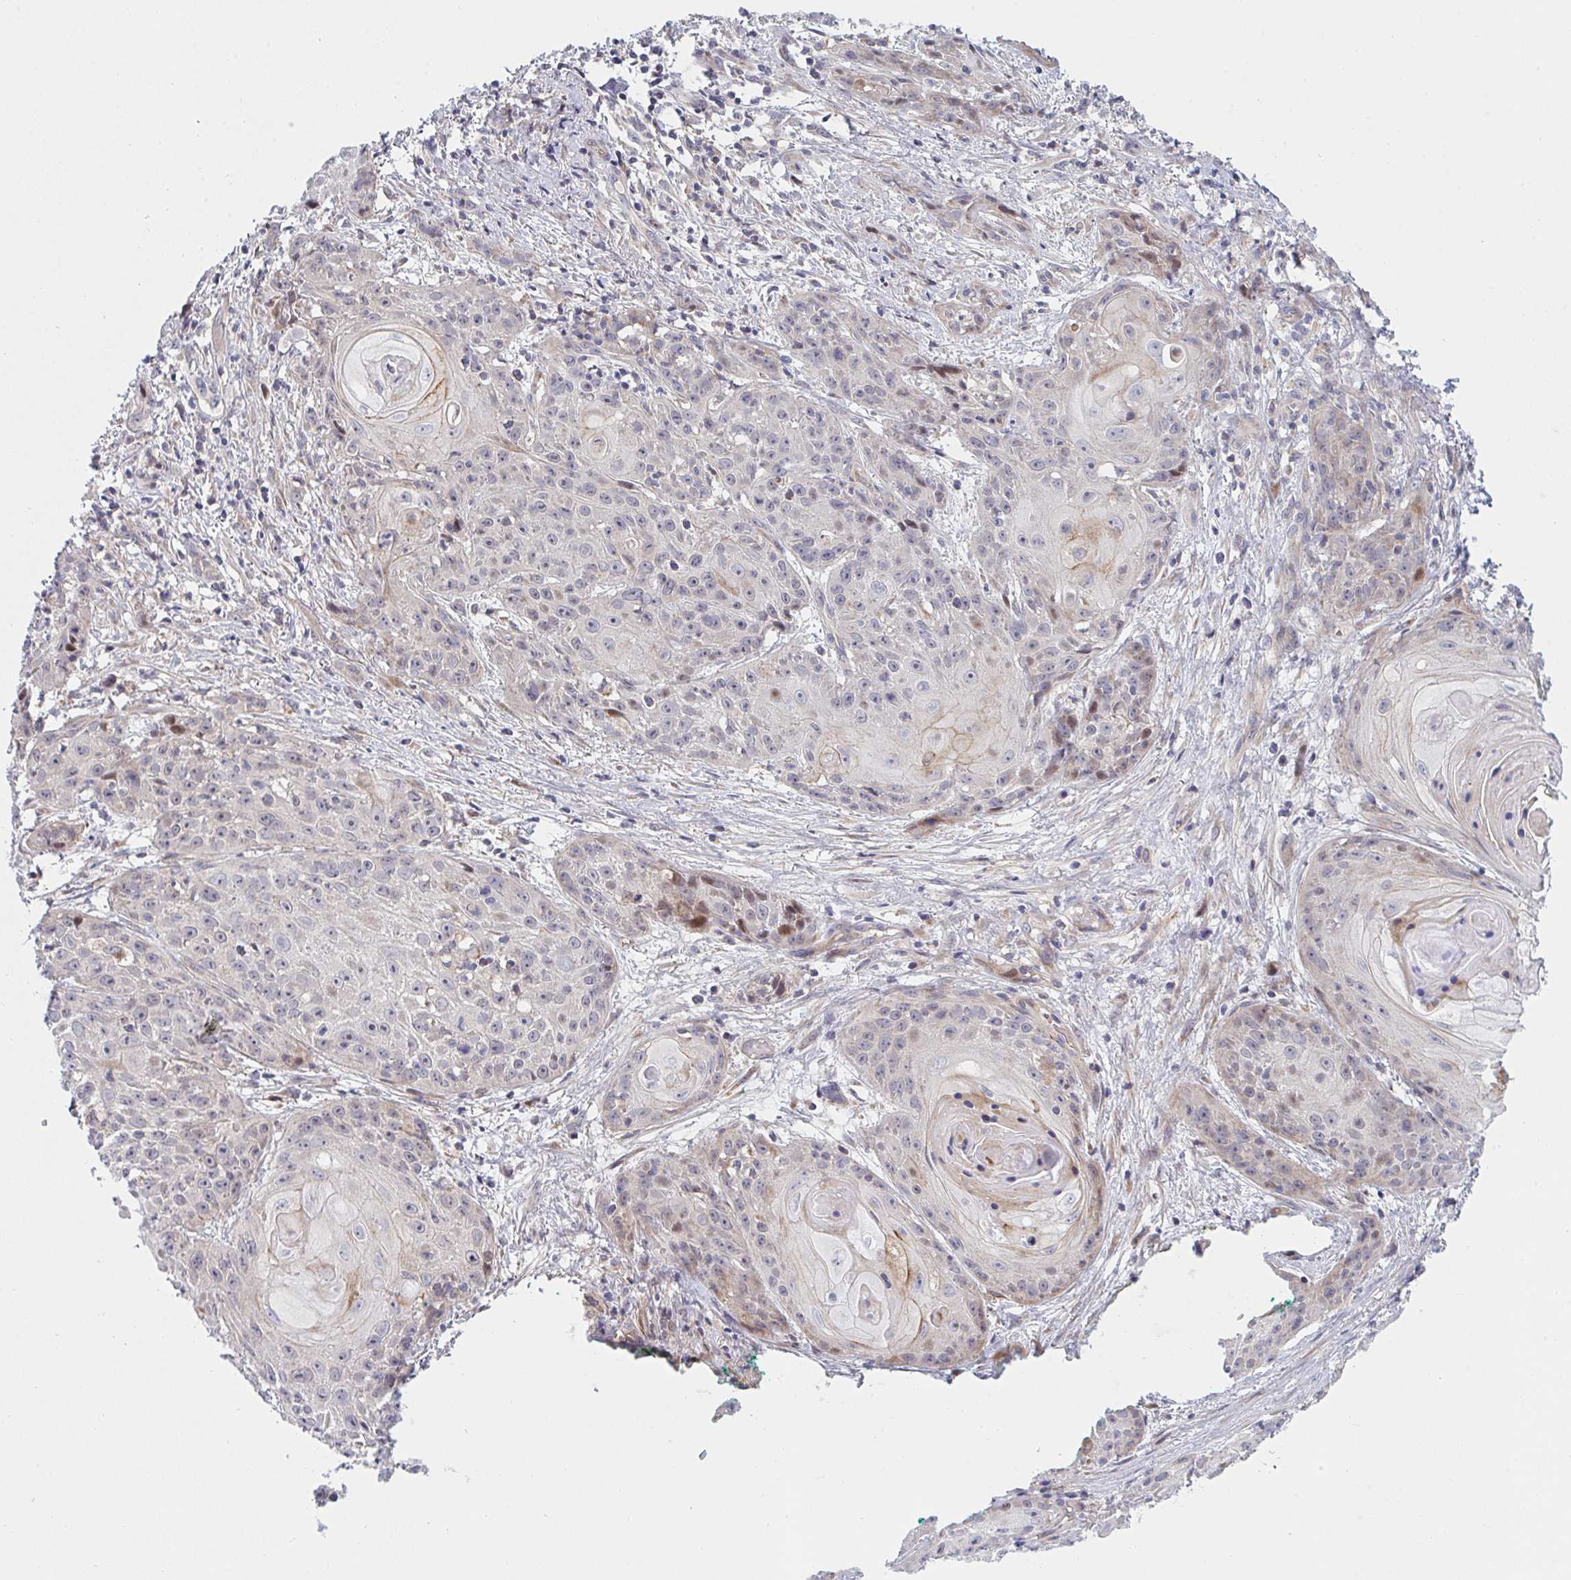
{"staining": {"intensity": "moderate", "quantity": "<25%", "location": "cytoplasmic/membranous"}, "tissue": "skin cancer", "cell_type": "Tumor cells", "image_type": "cancer", "snomed": [{"axis": "morphology", "description": "Squamous cell carcinoma, NOS"}, {"axis": "topography", "description": "Skin"}, {"axis": "topography", "description": "Vulva"}], "caption": "Immunohistochemical staining of skin cancer exhibits moderate cytoplasmic/membranous protein expression in approximately <25% of tumor cells.", "gene": "TNFSF4", "patient": {"sex": "female", "age": 76}}